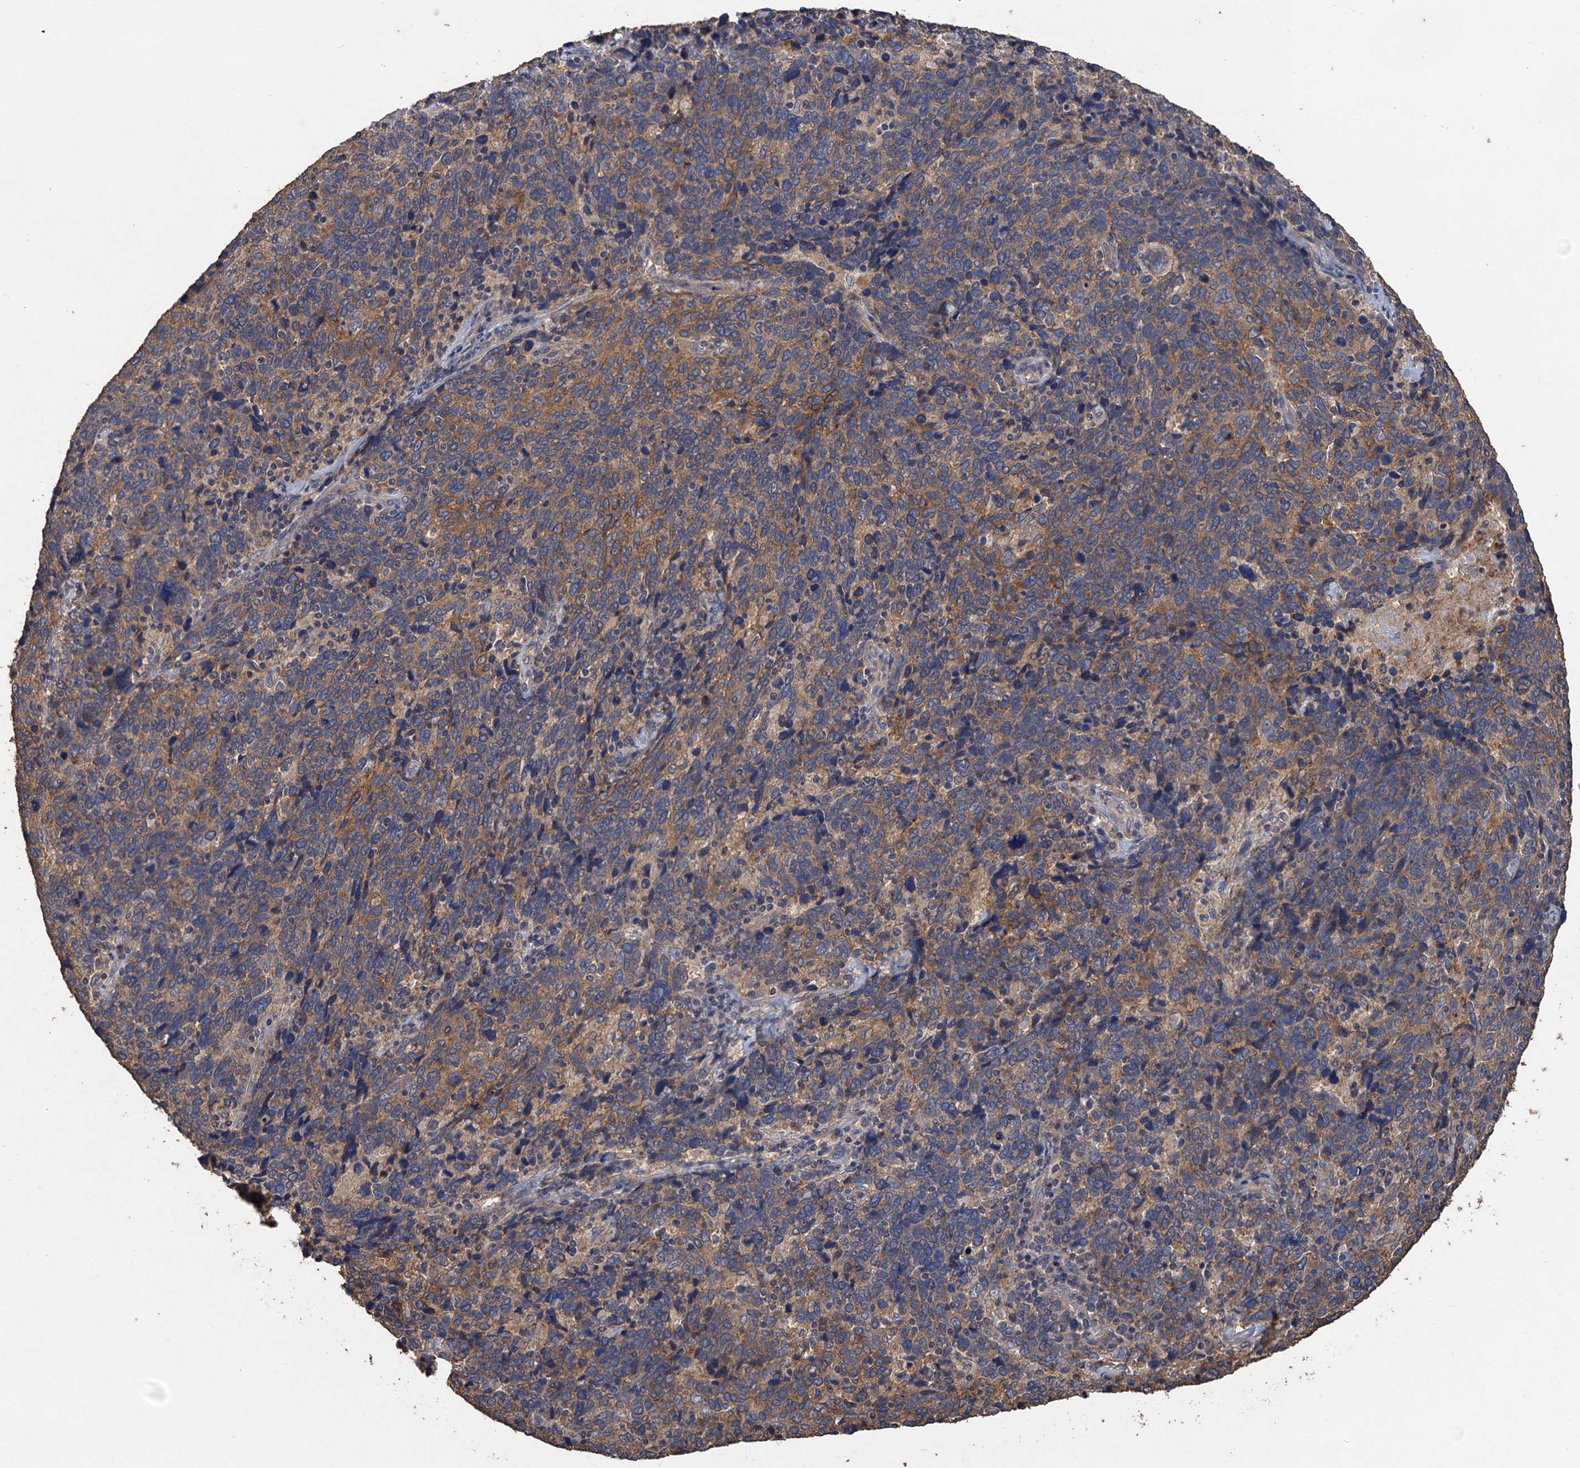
{"staining": {"intensity": "moderate", "quantity": "25%-75%", "location": "cytoplasmic/membranous"}, "tissue": "cervical cancer", "cell_type": "Tumor cells", "image_type": "cancer", "snomed": [{"axis": "morphology", "description": "Squamous cell carcinoma, NOS"}, {"axis": "topography", "description": "Cervix"}], "caption": "DAB (3,3'-diaminobenzidine) immunohistochemical staining of cervical cancer reveals moderate cytoplasmic/membranous protein expression in approximately 25%-75% of tumor cells.", "gene": "SCUBE3", "patient": {"sex": "female", "age": 41}}